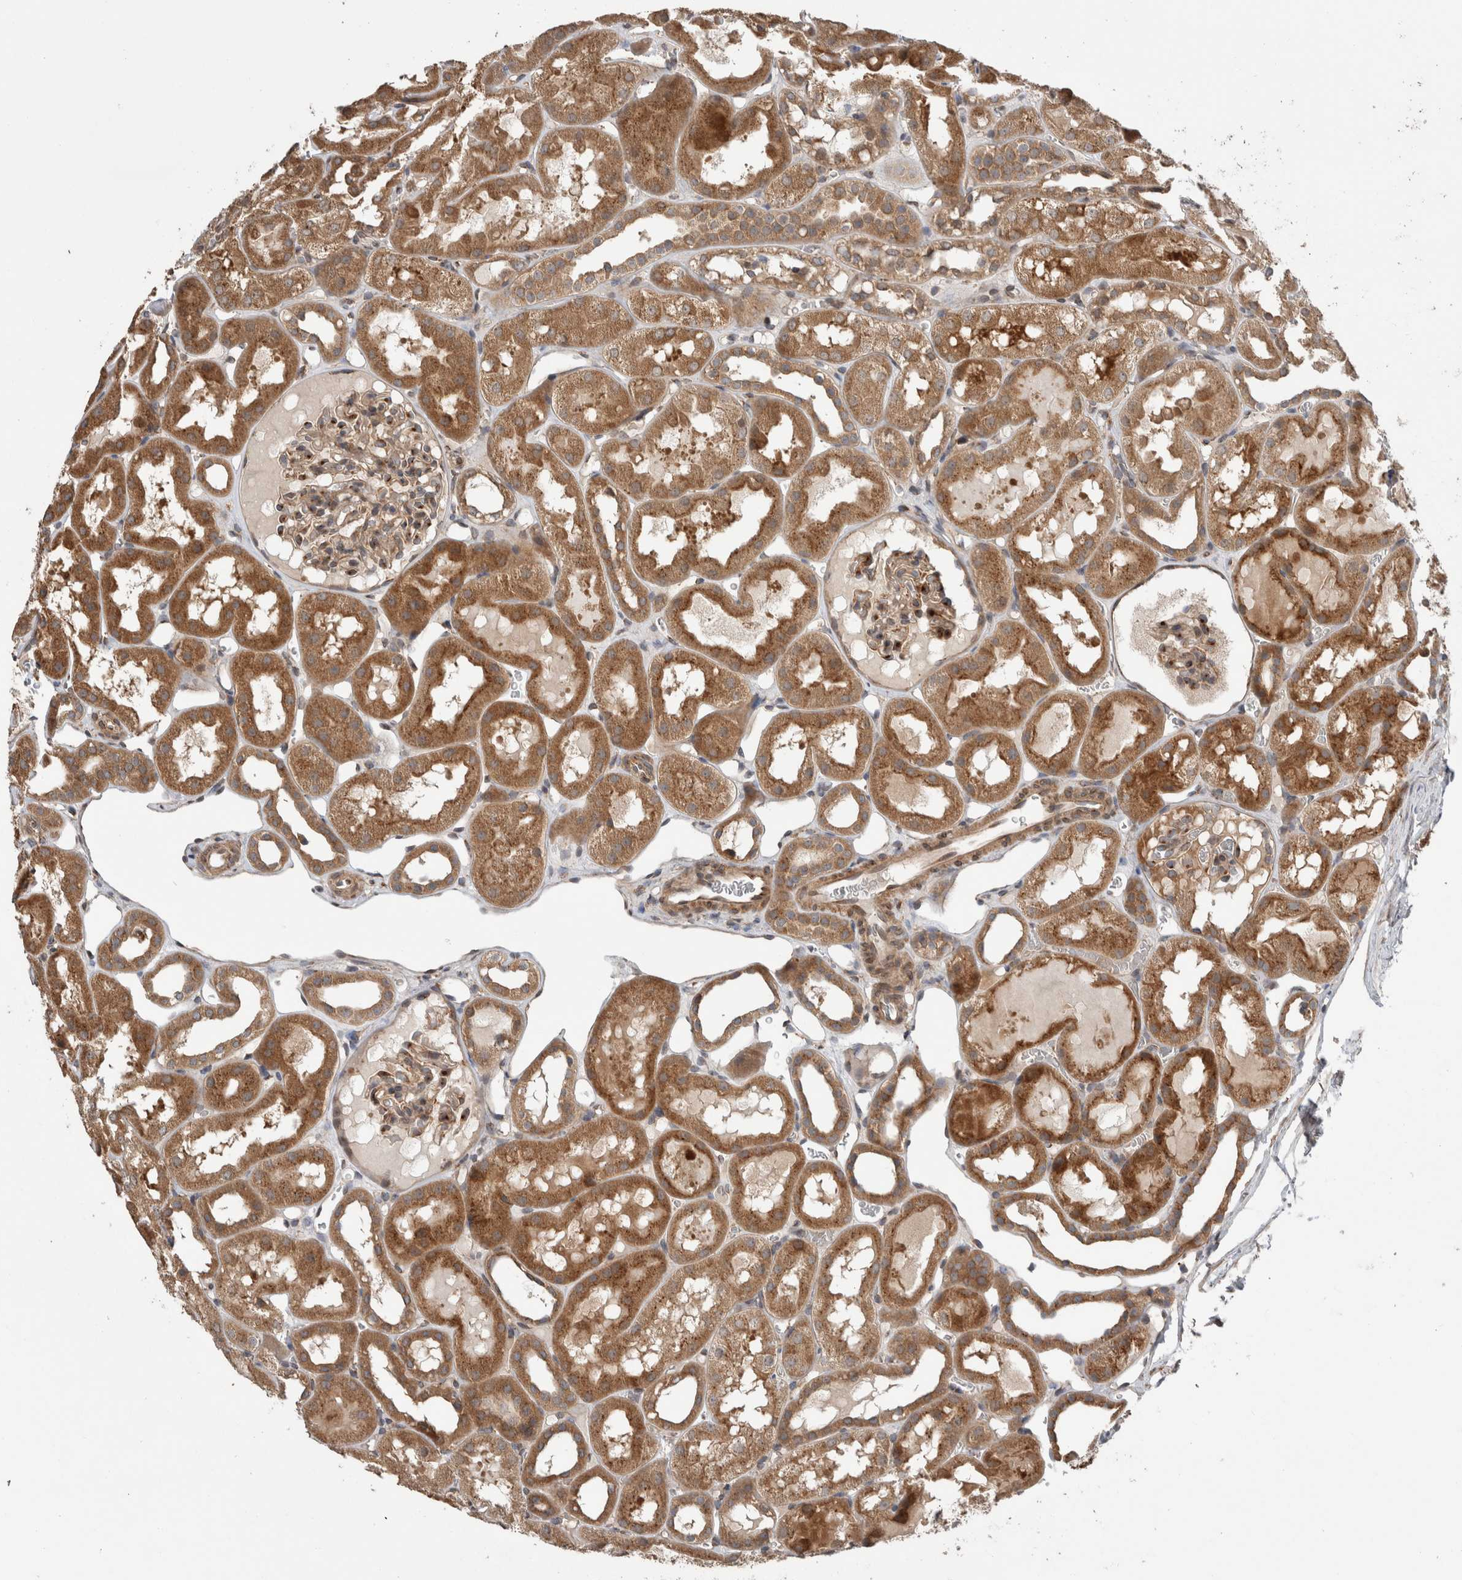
{"staining": {"intensity": "moderate", "quantity": "25%-75%", "location": "cytoplasmic/membranous"}, "tissue": "kidney", "cell_type": "Cells in glomeruli", "image_type": "normal", "snomed": [{"axis": "morphology", "description": "Normal tissue, NOS"}, {"axis": "topography", "description": "Kidney"}, {"axis": "topography", "description": "Urinary bladder"}], "caption": "Brown immunohistochemical staining in benign human kidney shows moderate cytoplasmic/membranous positivity in about 25%-75% of cells in glomeruli.", "gene": "TRIM5", "patient": {"sex": "male", "age": 16}}